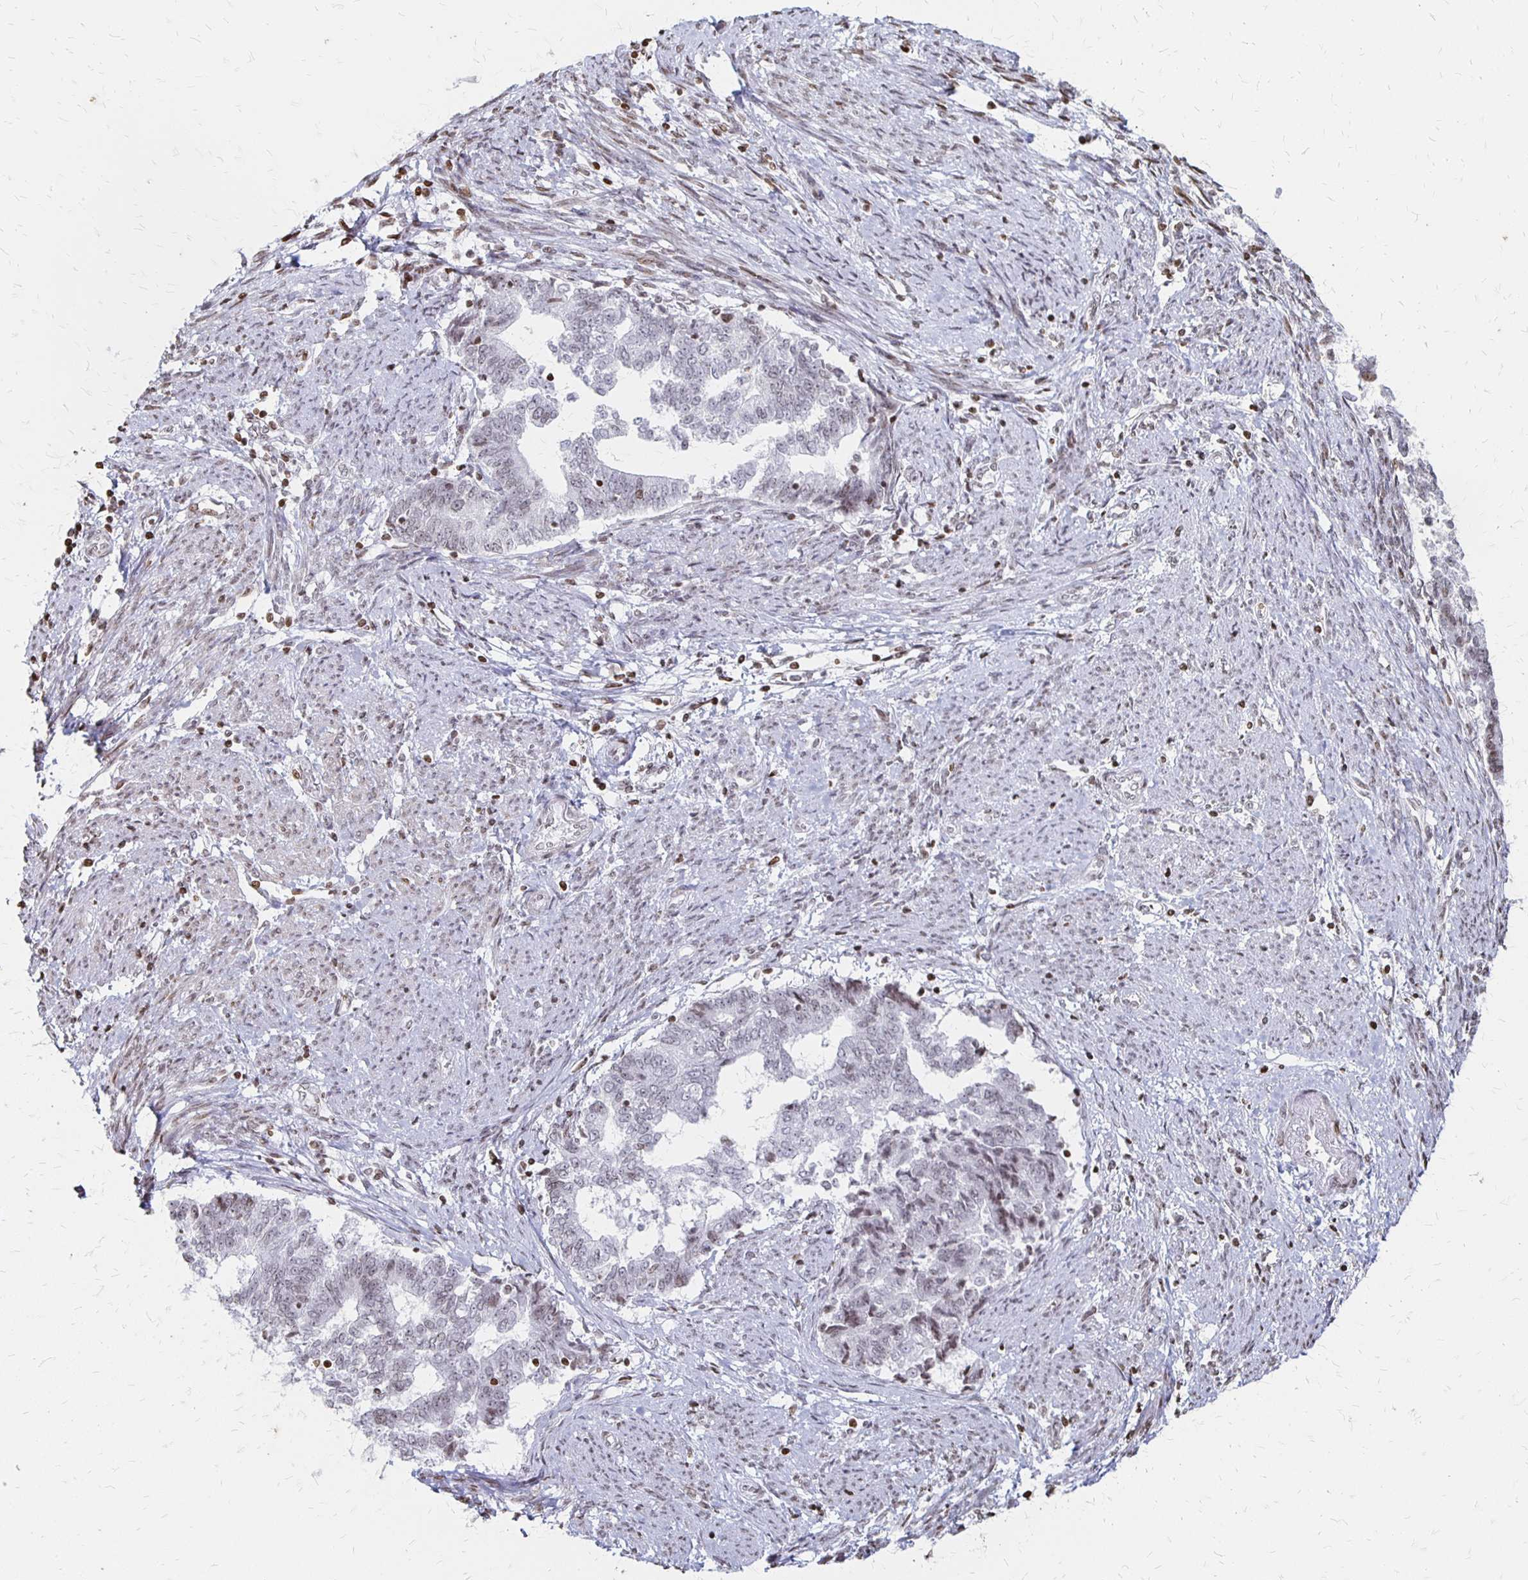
{"staining": {"intensity": "weak", "quantity": "<25%", "location": "nuclear"}, "tissue": "endometrial cancer", "cell_type": "Tumor cells", "image_type": "cancer", "snomed": [{"axis": "morphology", "description": "Adenocarcinoma, NOS"}, {"axis": "topography", "description": "Endometrium"}], "caption": "Immunohistochemical staining of human endometrial adenocarcinoma demonstrates no significant positivity in tumor cells.", "gene": "ZNF280C", "patient": {"sex": "female", "age": 65}}